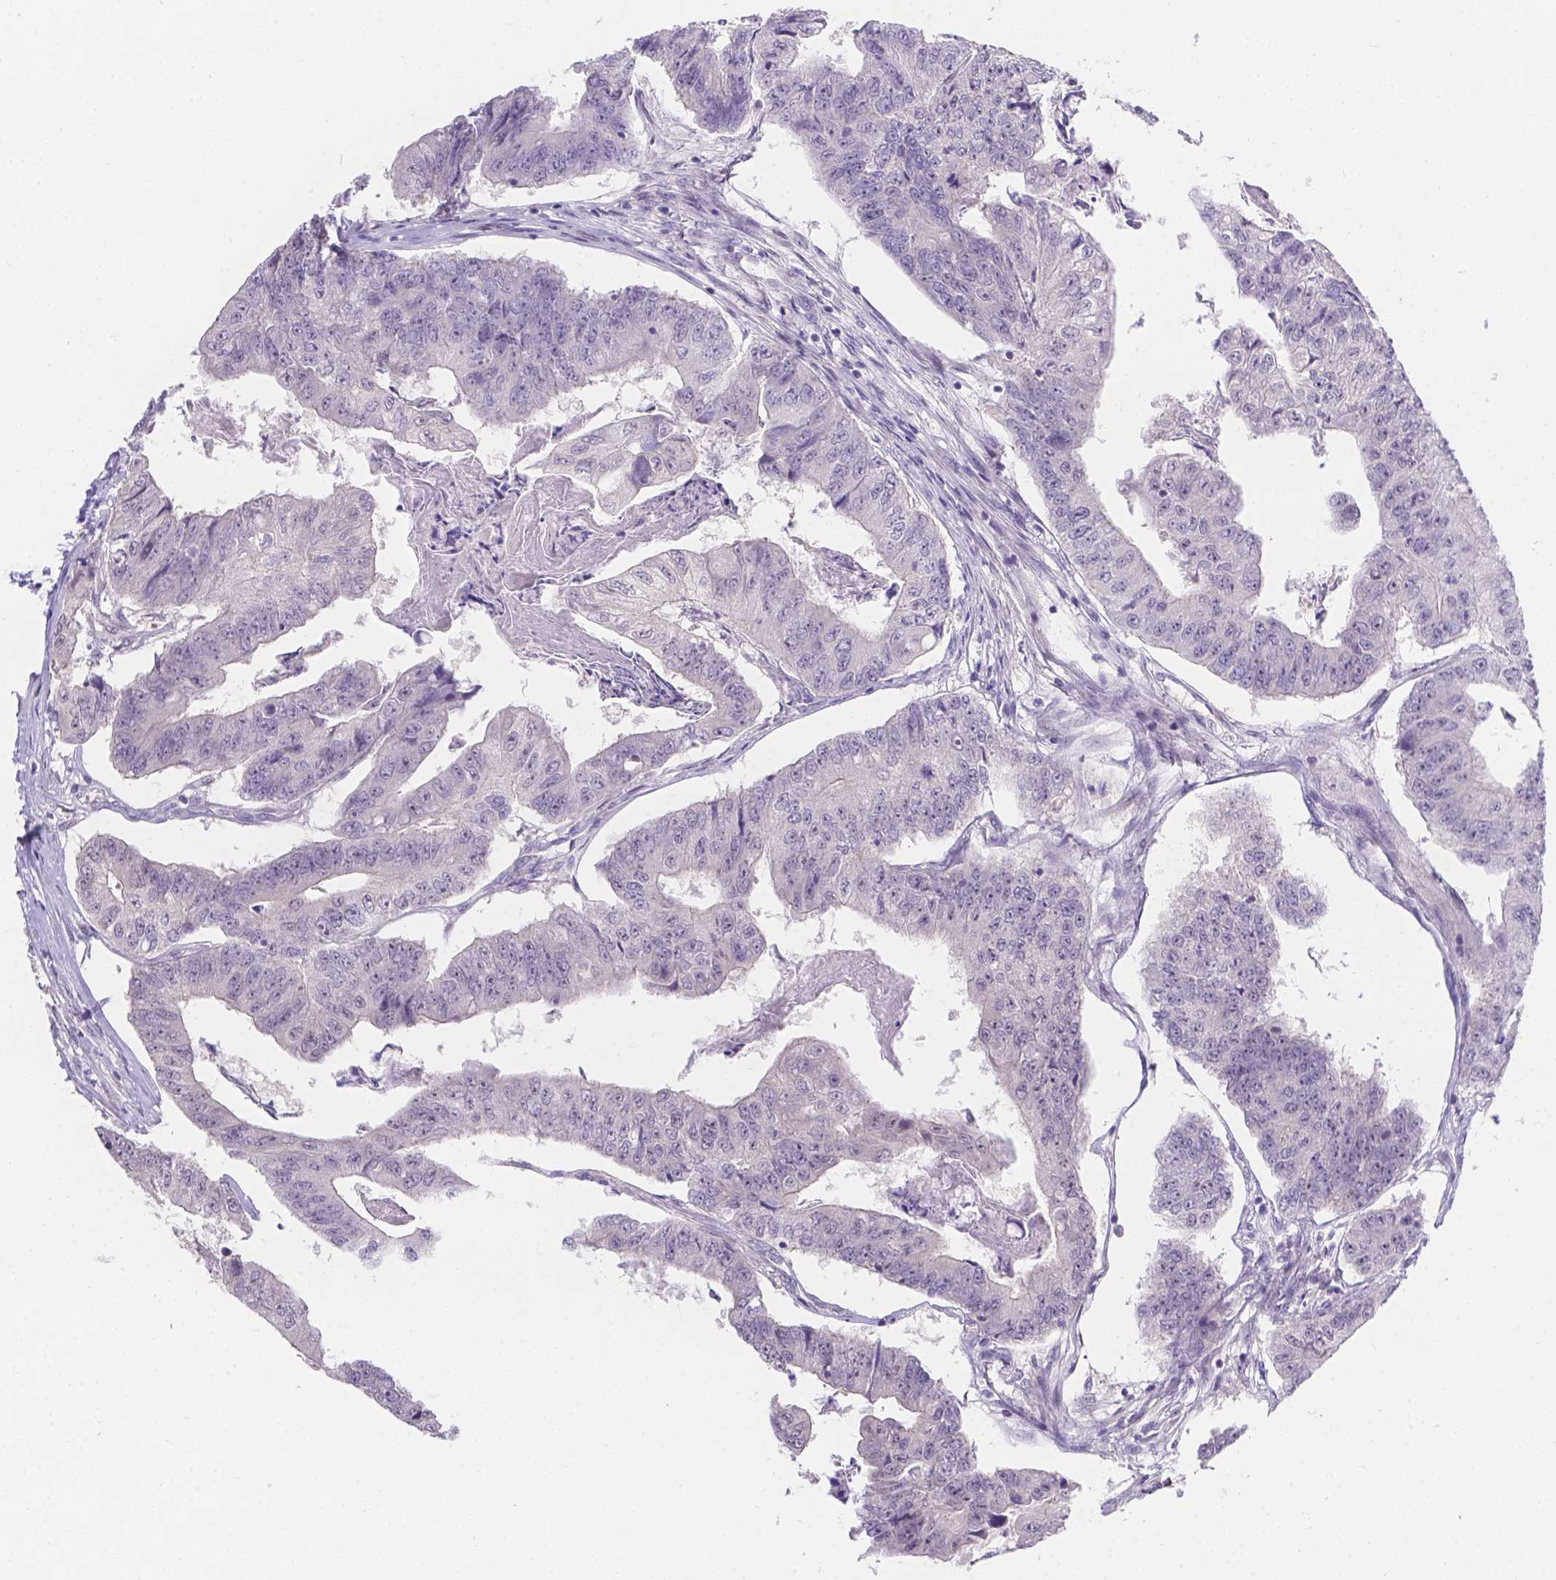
{"staining": {"intensity": "negative", "quantity": "none", "location": "none"}, "tissue": "colorectal cancer", "cell_type": "Tumor cells", "image_type": "cancer", "snomed": [{"axis": "morphology", "description": "Adenocarcinoma, NOS"}, {"axis": "topography", "description": "Colon"}], "caption": "An image of human colorectal adenocarcinoma is negative for staining in tumor cells.", "gene": "CD96", "patient": {"sex": "female", "age": 67}}